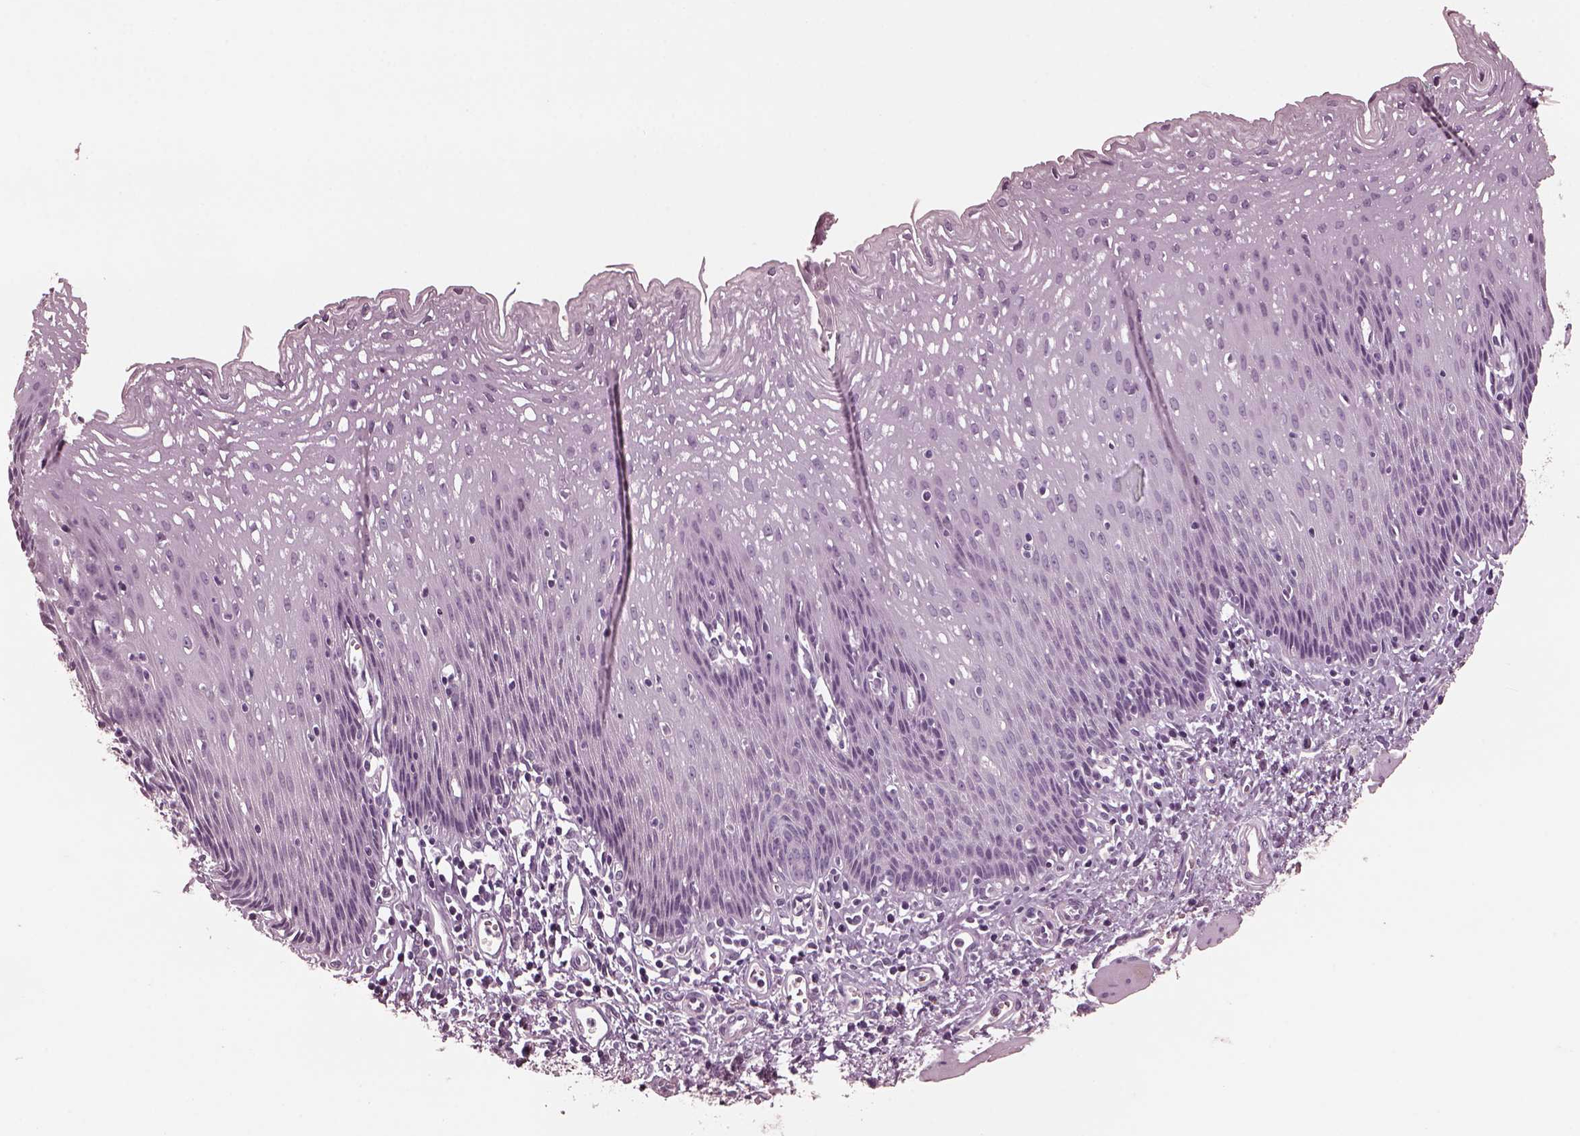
{"staining": {"intensity": "negative", "quantity": "none", "location": "none"}, "tissue": "esophagus", "cell_type": "Squamous epithelial cells", "image_type": "normal", "snomed": [{"axis": "morphology", "description": "Normal tissue, NOS"}, {"axis": "topography", "description": "Esophagus"}], "caption": "This is an immunohistochemistry (IHC) histopathology image of benign human esophagus. There is no expression in squamous epithelial cells.", "gene": "CGA", "patient": {"sex": "female", "age": 64}}